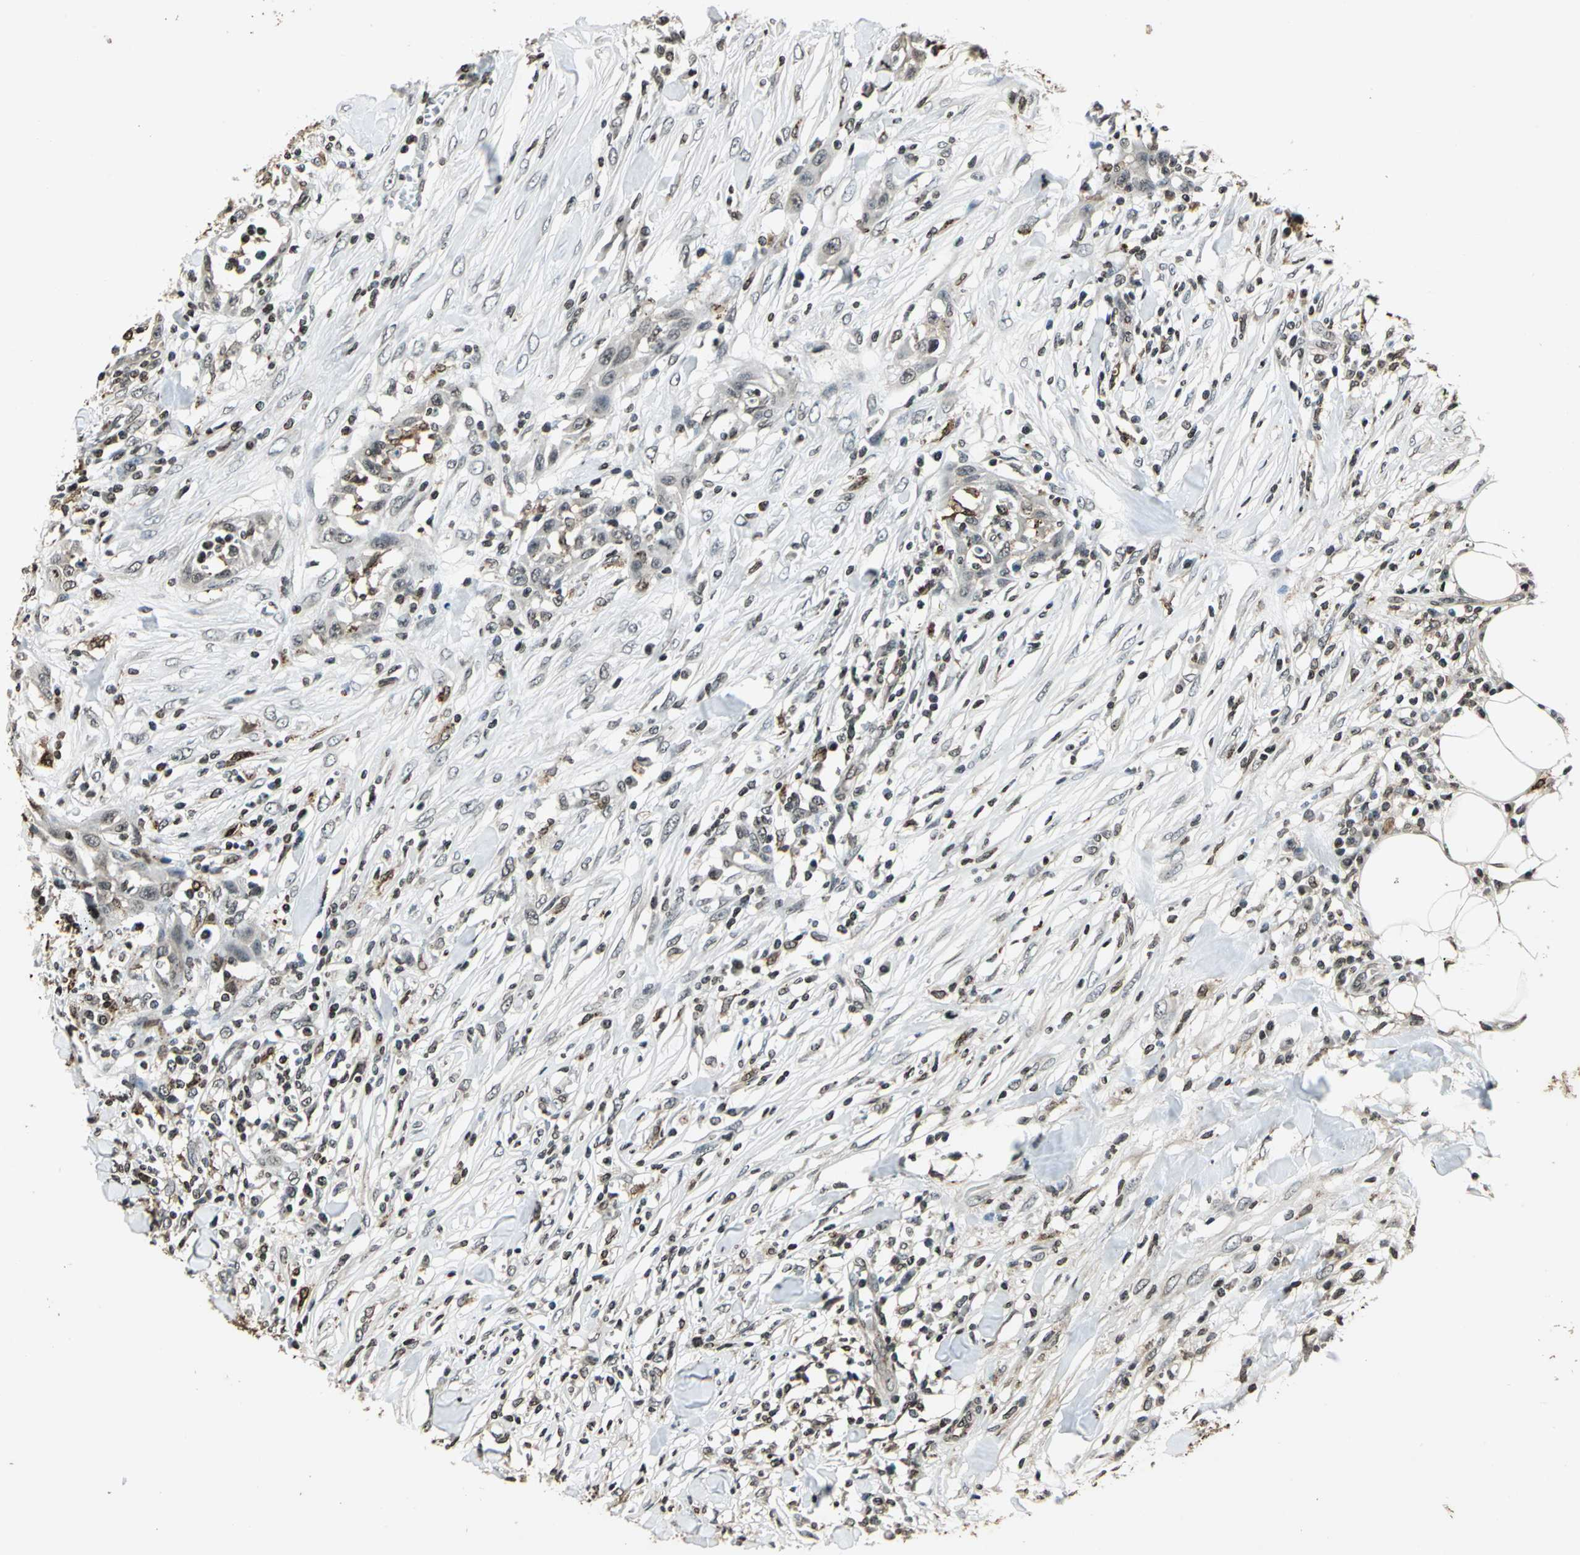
{"staining": {"intensity": "weak", "quantity": "25%-75%", "location": "cytoplasmic/membranous,nuclear"}, "tissue": "skin cancer", "cell_type": "Tumor cells", "image_type": "cancer", "snomed": [{"axis": "morphology", "description": "Squamous cell carcinoma, NOS"}, {"axis": "topography", "description": "Skin"}], "caption": "Human skin cancer stained with a protein marker shows weak staining in tumor cells.", "gene": "LGALS3", "patient": {"sex": "male", "age": 24}}